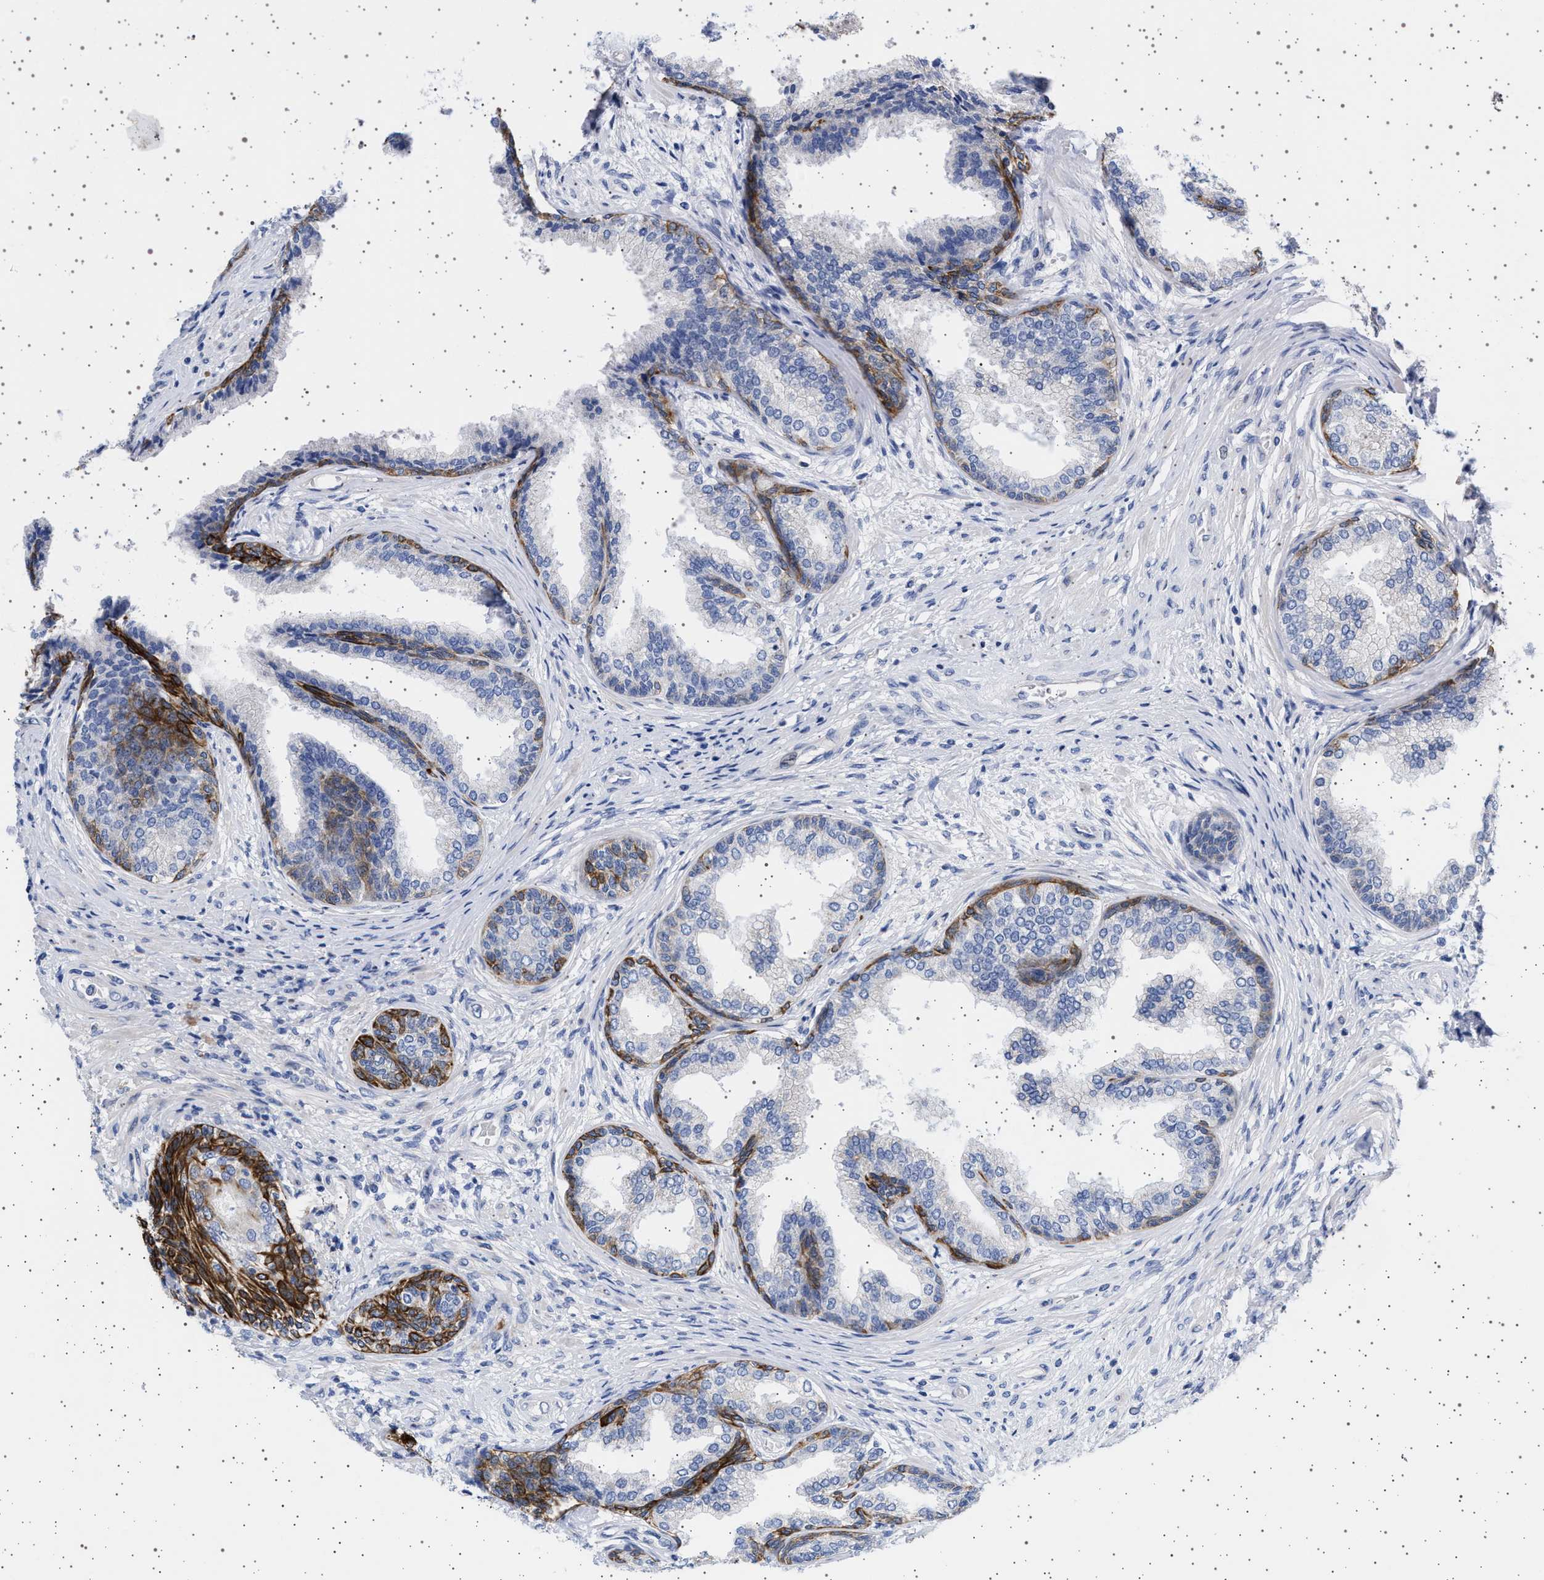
{"staining": {"intensity": "strong", "quantity": "<25%", "location": "cytoplasmic/membranous"}, "tissue": "prostate", "cell_type": "Glandular cells", "image_type": "normal", "snomed": [{"axis": "morphology", "description": "Normal tissue, NOS"}, {"axis": "topography", "description": "Prostate"}], "caption": "A photomicrograph showing strong cytoplasmic/membranous expression in about <25% of glandular cells in benign prostate, as visualized by brown immunohistochemical staining.", "gene": "TRMT10B", "patient": {"sex": "male", "age": 76}}